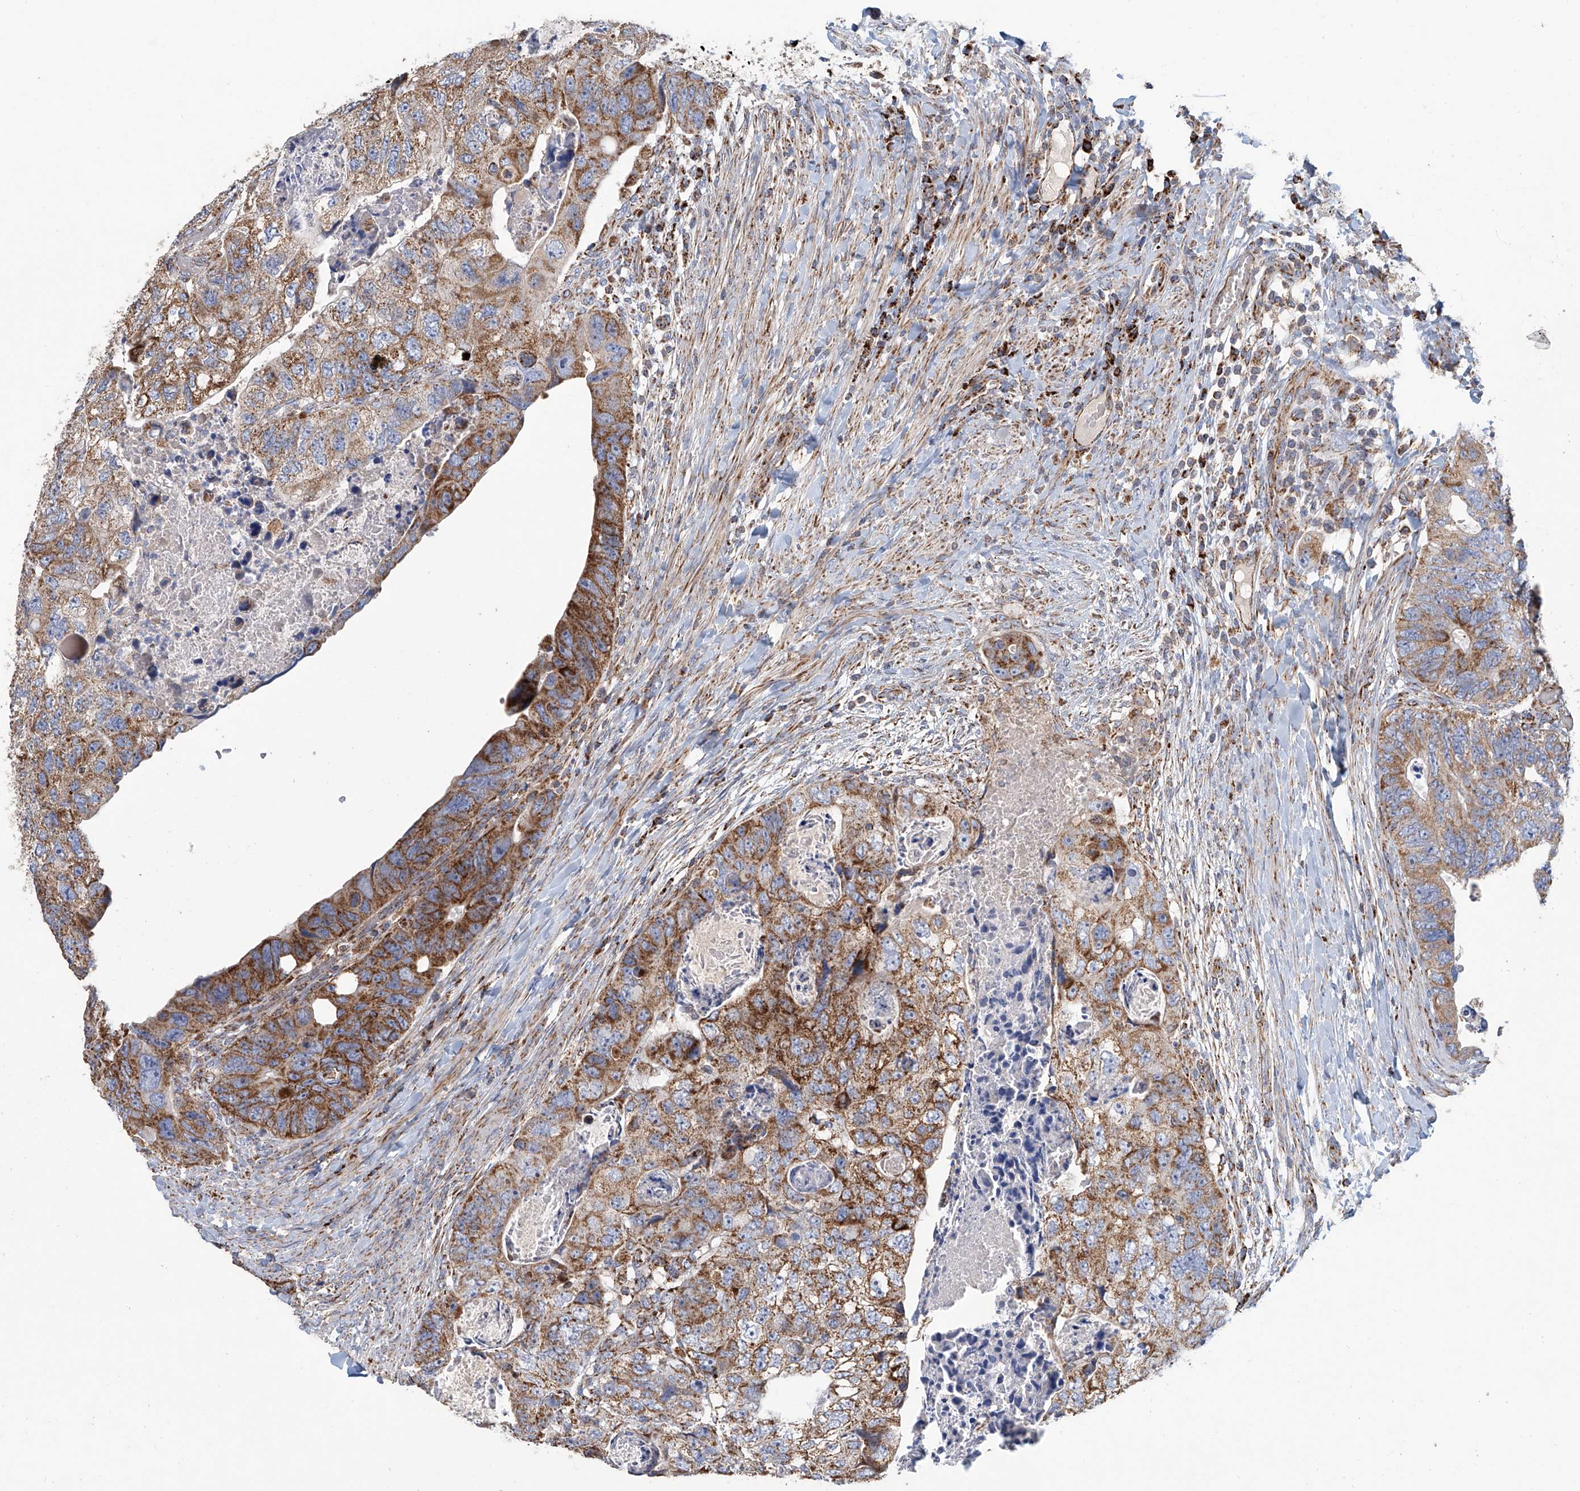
{"staining": {"intensity": "moderate", "quantity": ">75%", "location": "cytoplasmic/membranous"}, "tissue": "colorectal cancer", "cell_type": "Tumor cells", "image_type": "cancer", "snomed": [{"axis": "morphology", "description": "Adenocarcinoma, NOS"}, {"axis": "topography", "description": "Rectum"}], "caption": "DAB immunohistochemical staining of colorectal adenocarcinoma reveals moderate cytoplasmic/membranous protein expression in about >75% of tumor cells.", "gene": "MCL1", "patient": {"sex": "male", "age": 59}}